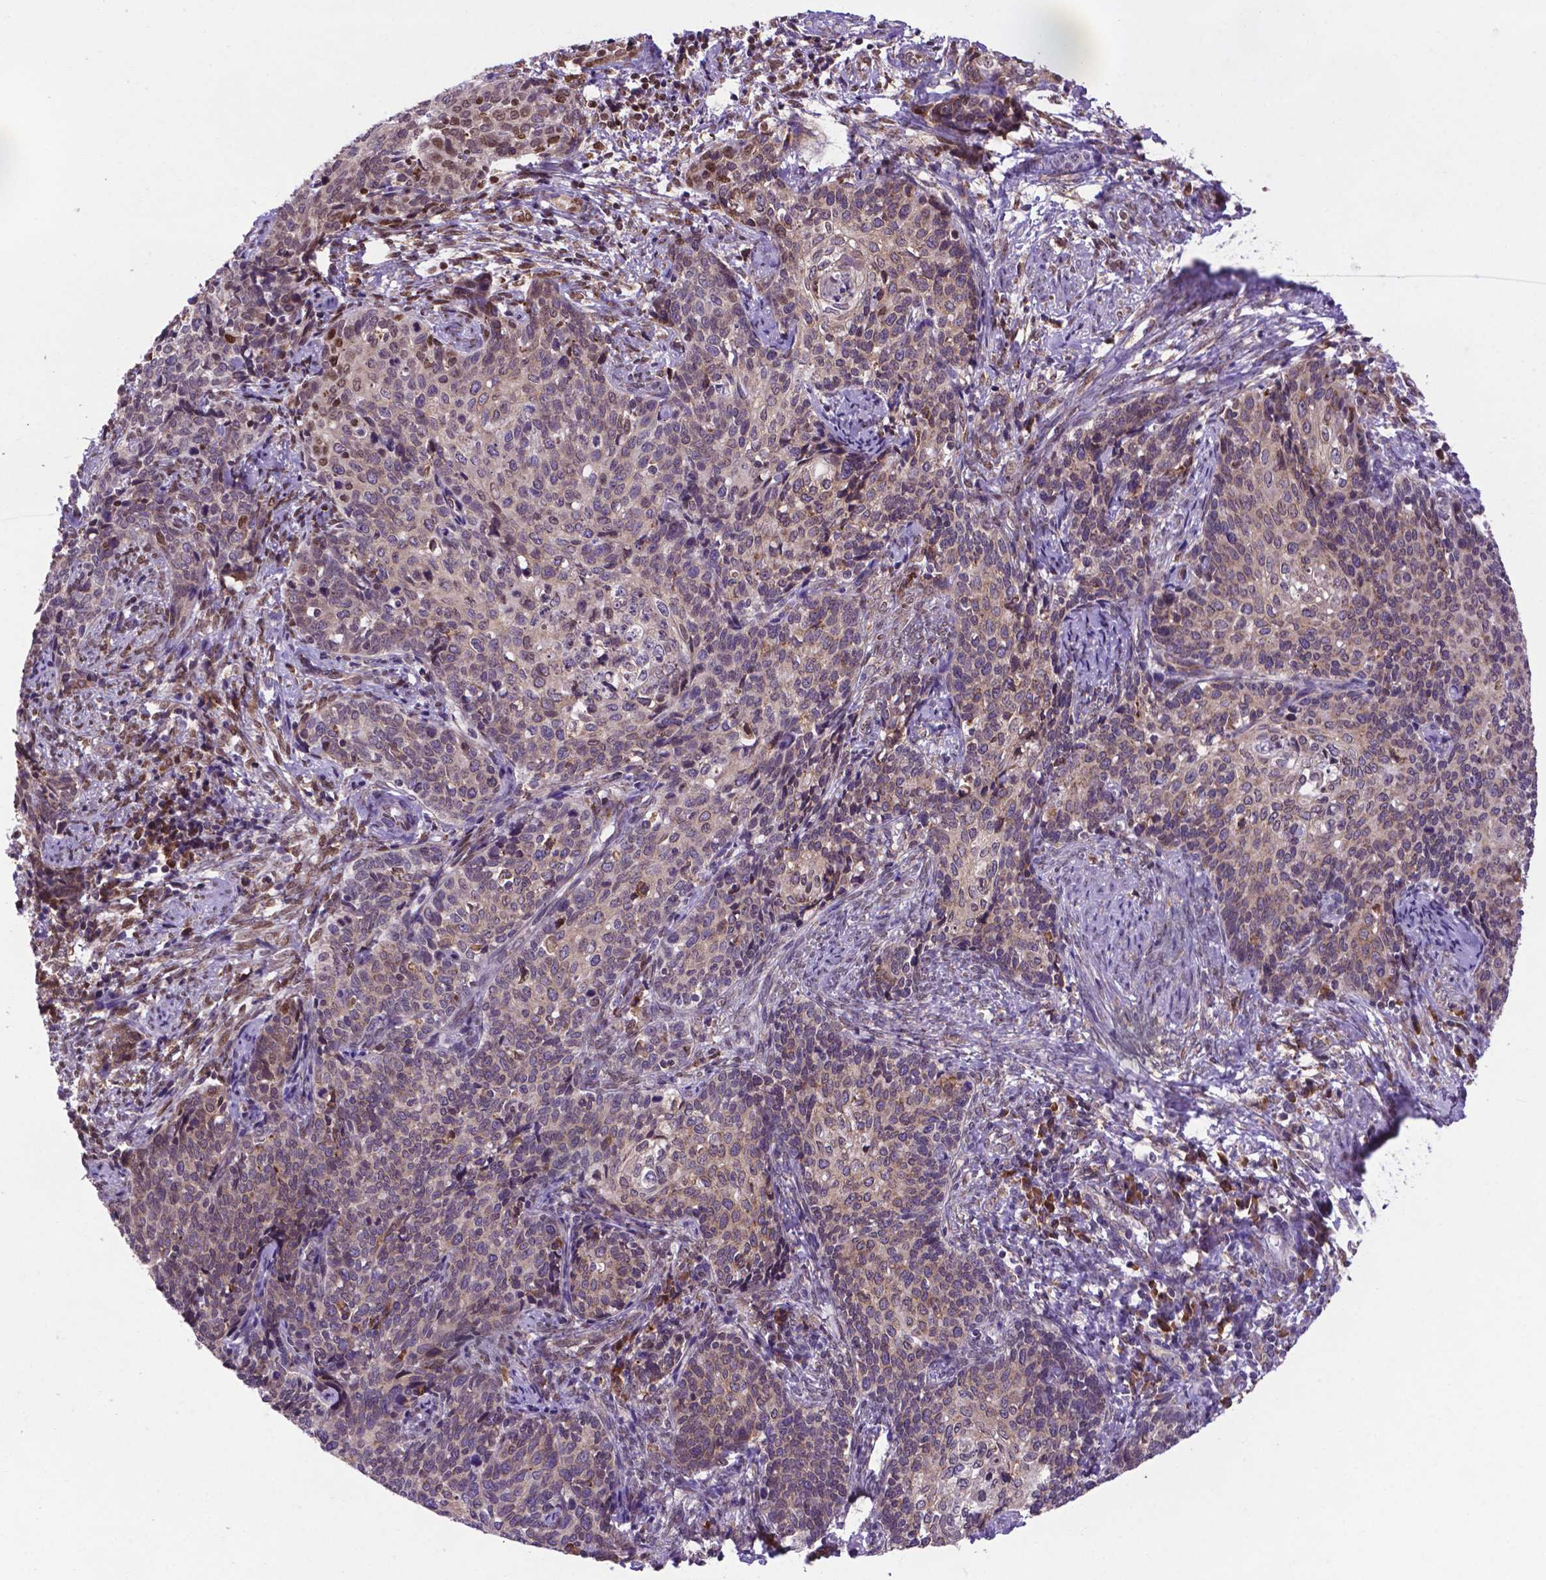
{"staining": {"intensity": "weak", "quantity": "25%-75%", "location": "cytoplasmic/membranous"}, "tissue": "cervical cancer", "cell_type": "Tumor cells", "image_type": "cancer", "snomed": [{"axis": "morphology", "description": "Squamous cell carcinoma, NOS"}, {"axis": "topography", "description": "Cervix"}], "caption": "DAB immunohistochemical staining of human cervical cancer (squamous cell carcinoma) displays weak cytoplasmic/membranous protein positivity in about 25%-75% of tumor cells.", "gene": "WDR83OS", "patient": {"sex": "female", "age": 39}}